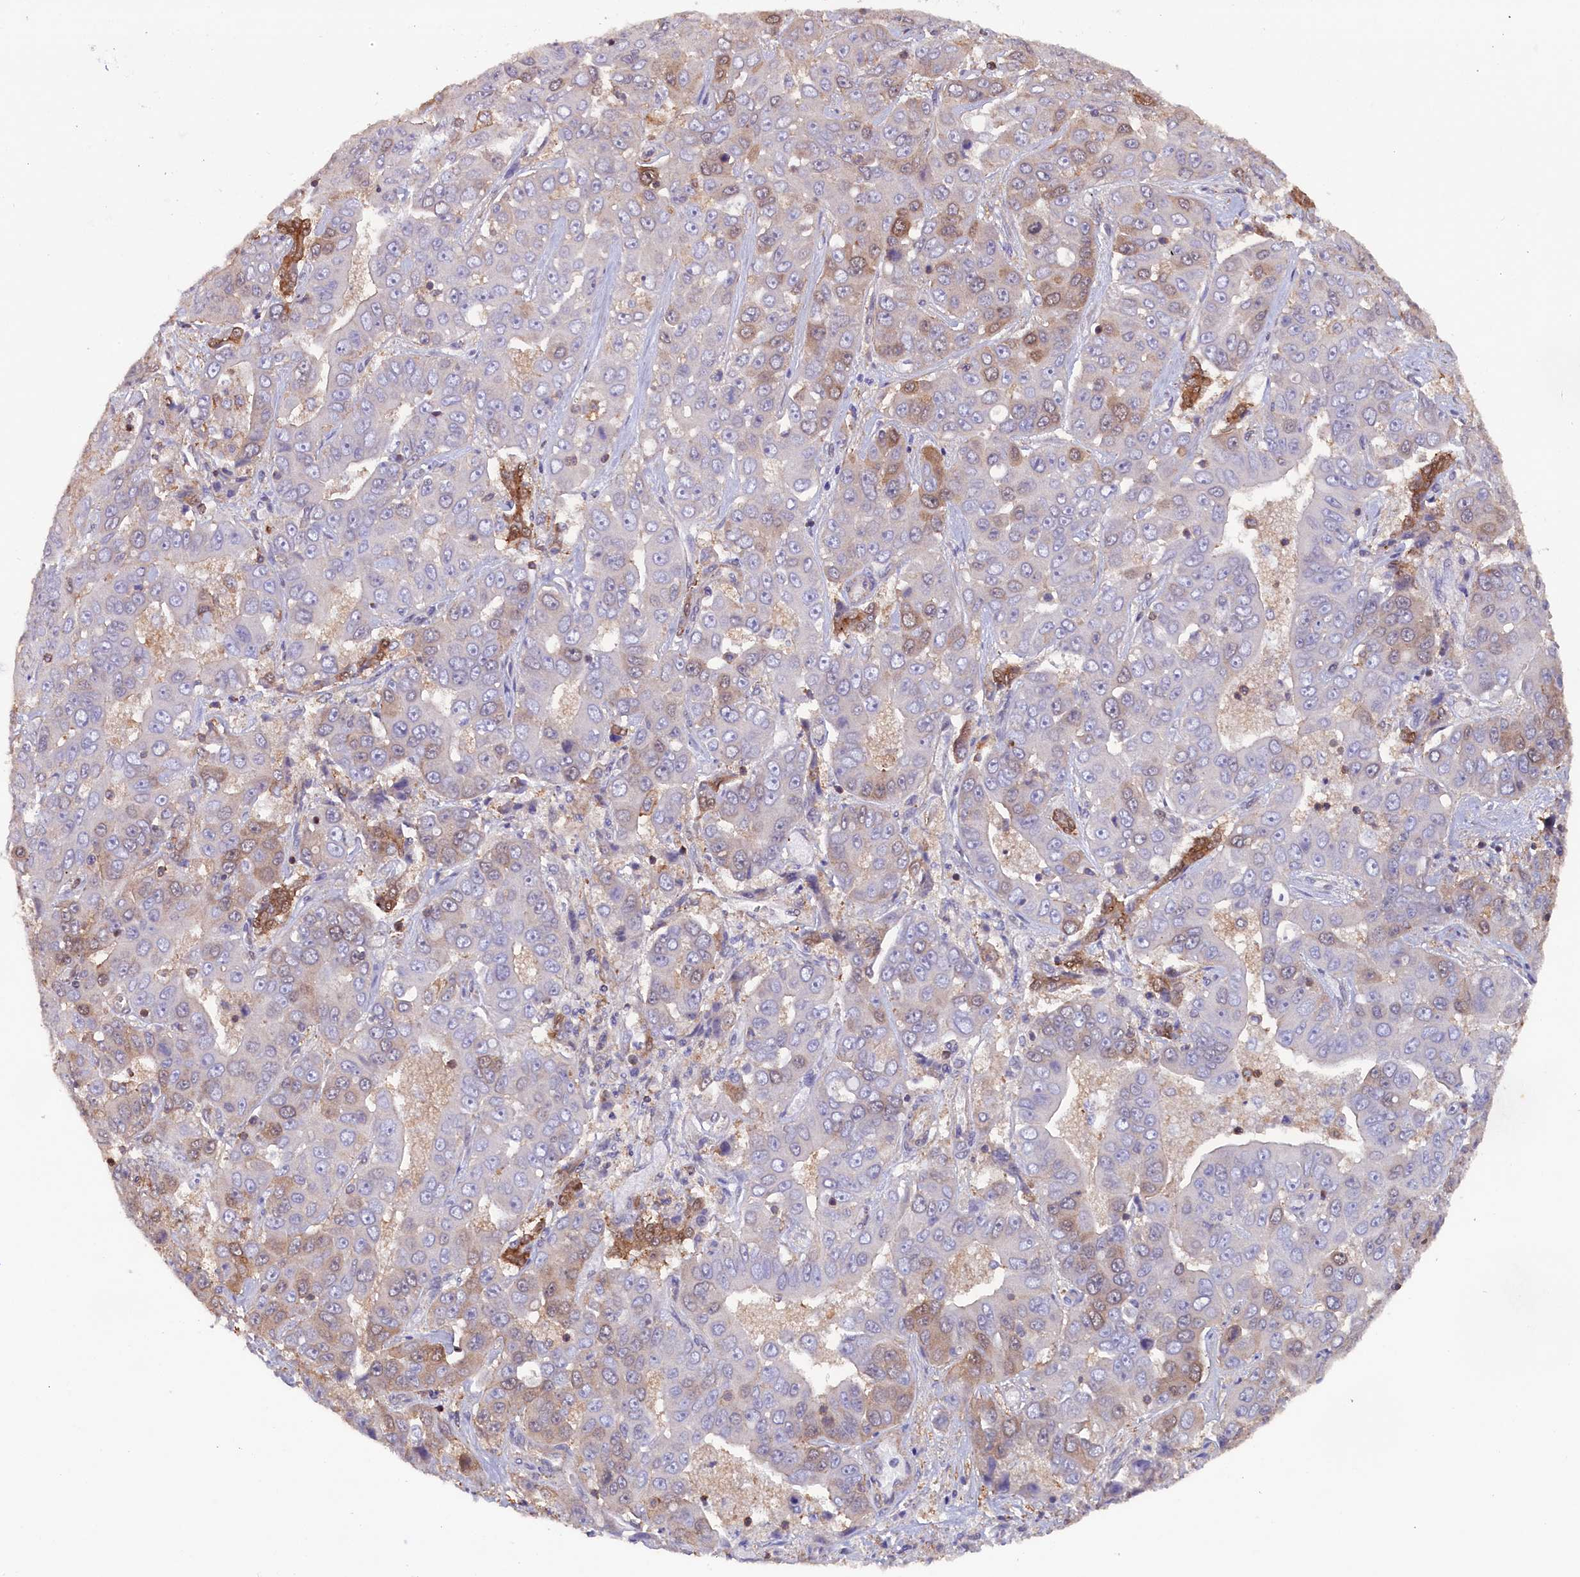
{"staining": {"intensity": "moderate", "quantity": "<25%", "location": "cytoplasmic/membranous"}, "tissue": "liver cancer", "cell_type": "Tumor cells", "image_type": "cancer", "snomed": [{"axis": "morphology", "description": "Cholangiocarcinoma"}, {"axis": "topography", "description": "Liver"}], "caption": "Immunohistochemistry image of neoplastic tissue: liver cancer stained using immunohistochemistry (IHC) reveals low levels of moderate protein expression localized specifically in the cytoplasmic/membranous of tumor cells, appearing as a cytoplasmic/membranous brown color.", "gene": "JPT2", "patient": {"sex": "female", "age": 52}}